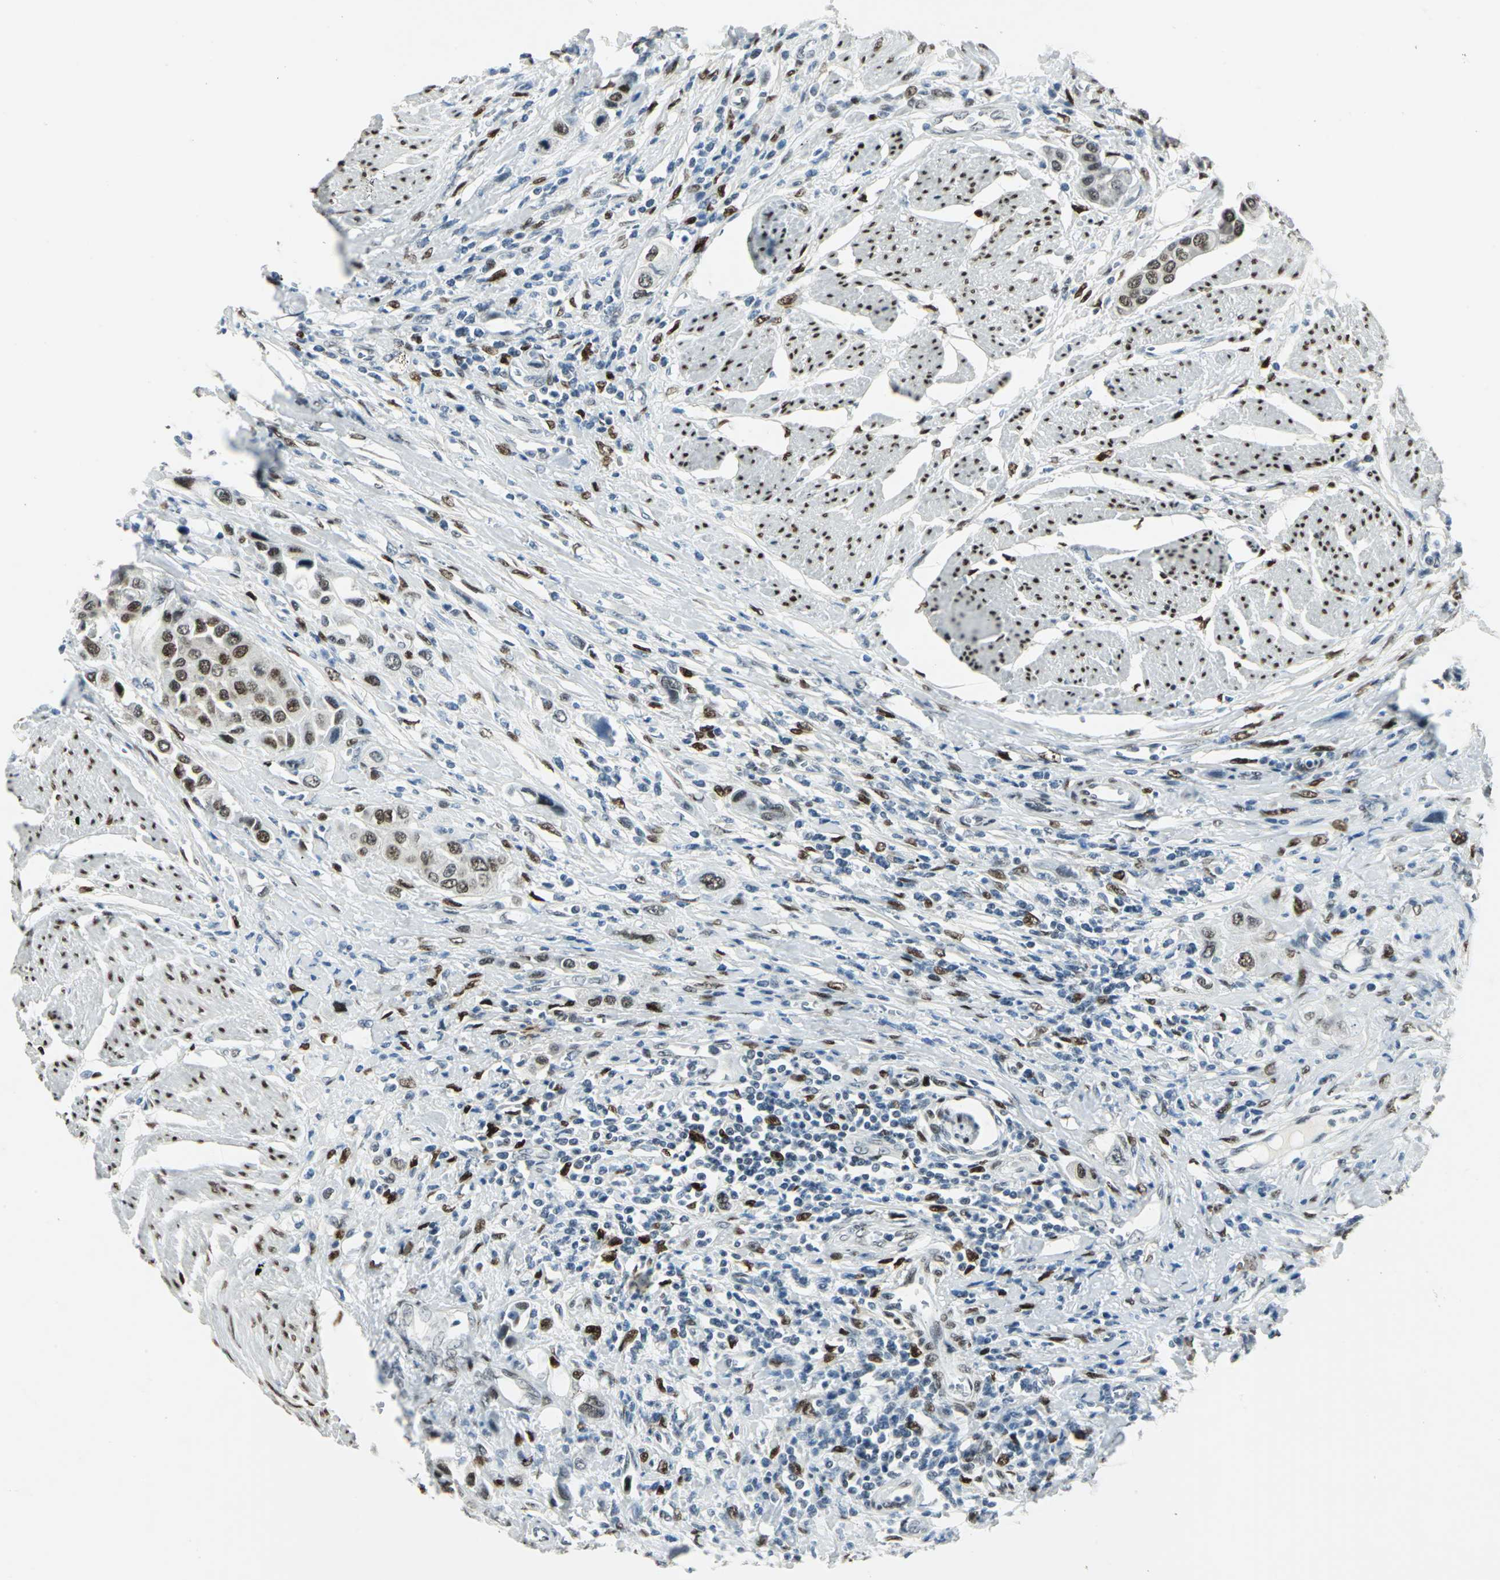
{"staining": {"intensity": "strong", "quantity": ">75%", "location": "nuclear"}, "tissue": "urothelial cancer", "cell_type": "Tumor cells", "image_type": "cancer", "snomed": [{"axis": "morphology", "description": "Urothelial carcinoma, High grade"}, {"axis": "topography", "description": "Urinary bladder"}], "caption": "Immunohistochemistry of human urothelial cancer shows high levels of strong nuclear positivity in about >75% of tumor cells.", "gene": "MEIS2", "patient": {"sex": "male", "age": 50}}